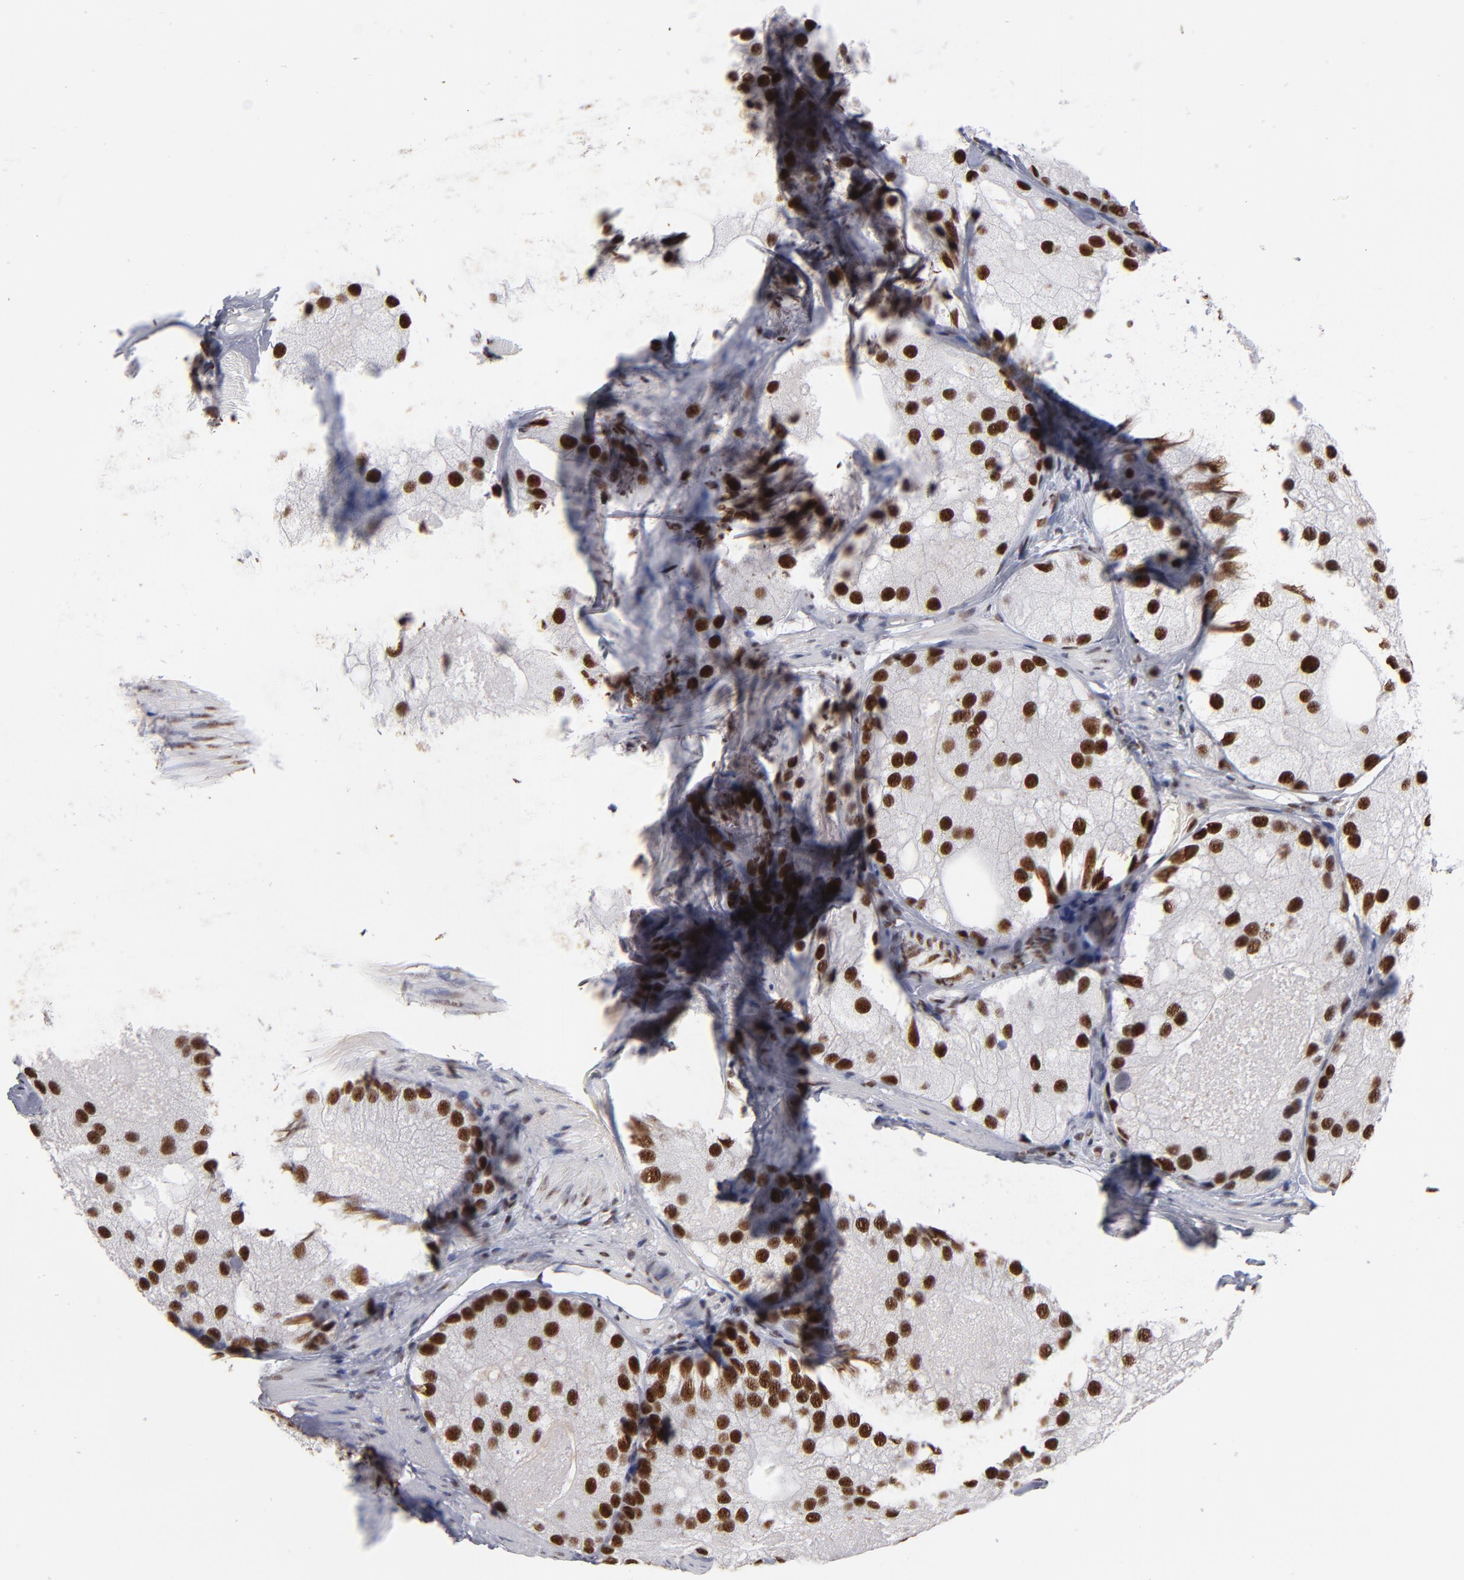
{"staining": {"intensity": "strong", "quantity": ">75%", "location": "nuclear"}, "tissue": "prostate cancer", "cell_type": "Tumor cells", "image_type": "cancer", "snomed": [{"axis": "morphology", "description": "Adenocarcinoma, Low grade"}, {"axis": "topography", "description": "Prostate"}], "caption": "Protein staining of prostate adenocarcinoma (low-grade) tissue shows strong nuclear expression in approximately >75% of tumor cells.", "gene": "MN1", "patient": {"sex": "male", "age": 69}}